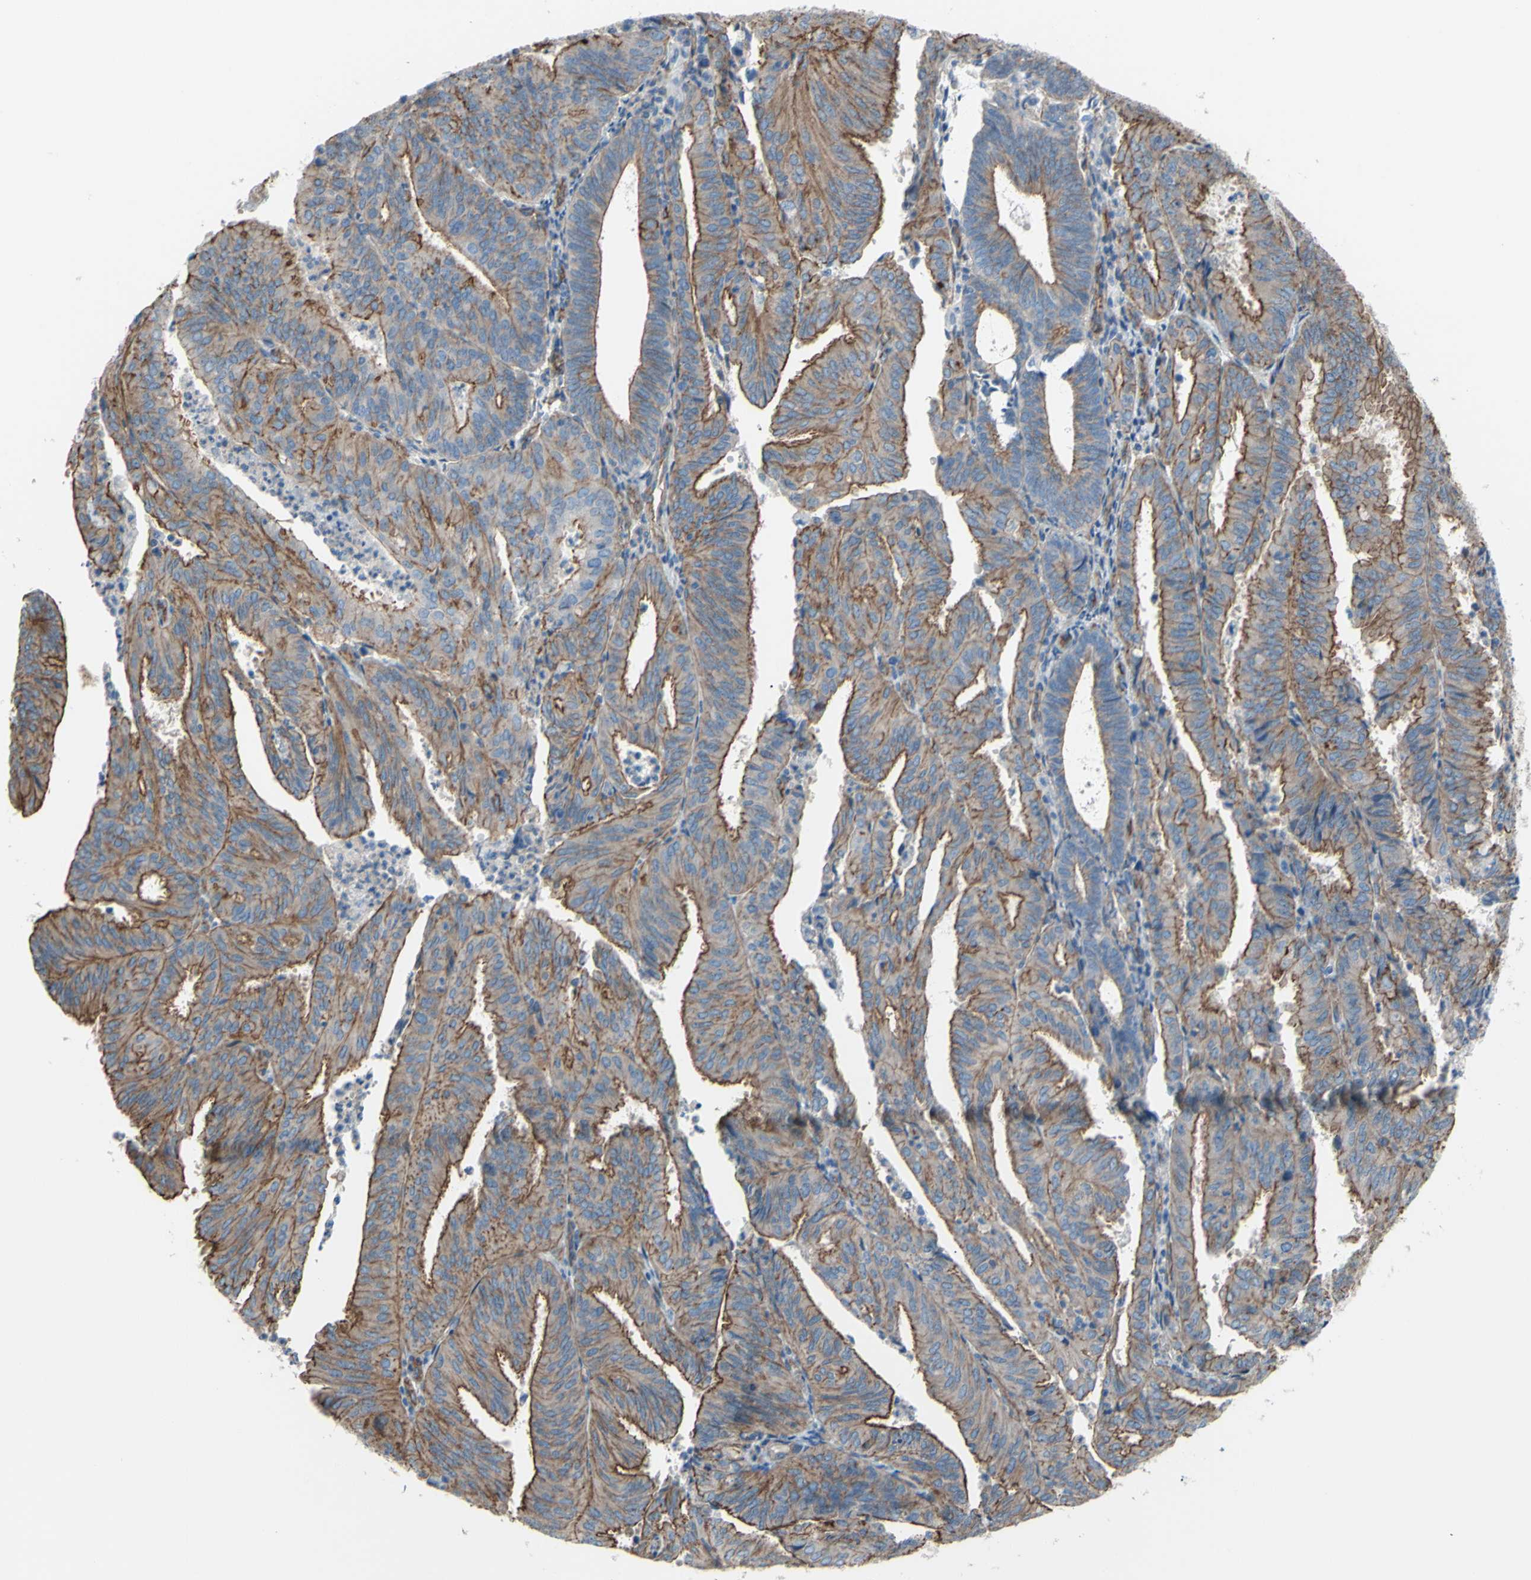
{"staining": {"intensity": "moderate", "quantity": ">75%", "location": "cytoplasmic/membranous"}, "tissue": "endometrial cancer", "cell_type": "Tumor cells", "image_type": "cancer", "snomed": [{"axis": "morphology", "description": "Adenocarcinoma, NOS"}, {"axis": "topography", "description": "Uterus"}], "caption": "This image exhibits IHC staining of human adenocarcinoma (endometrial), with medium moderate cytoplasmic/membranous staining in approximately >75% of tumor cells.", "gene": "TPBG", "patient": {"sex": "female", "age": 60}}